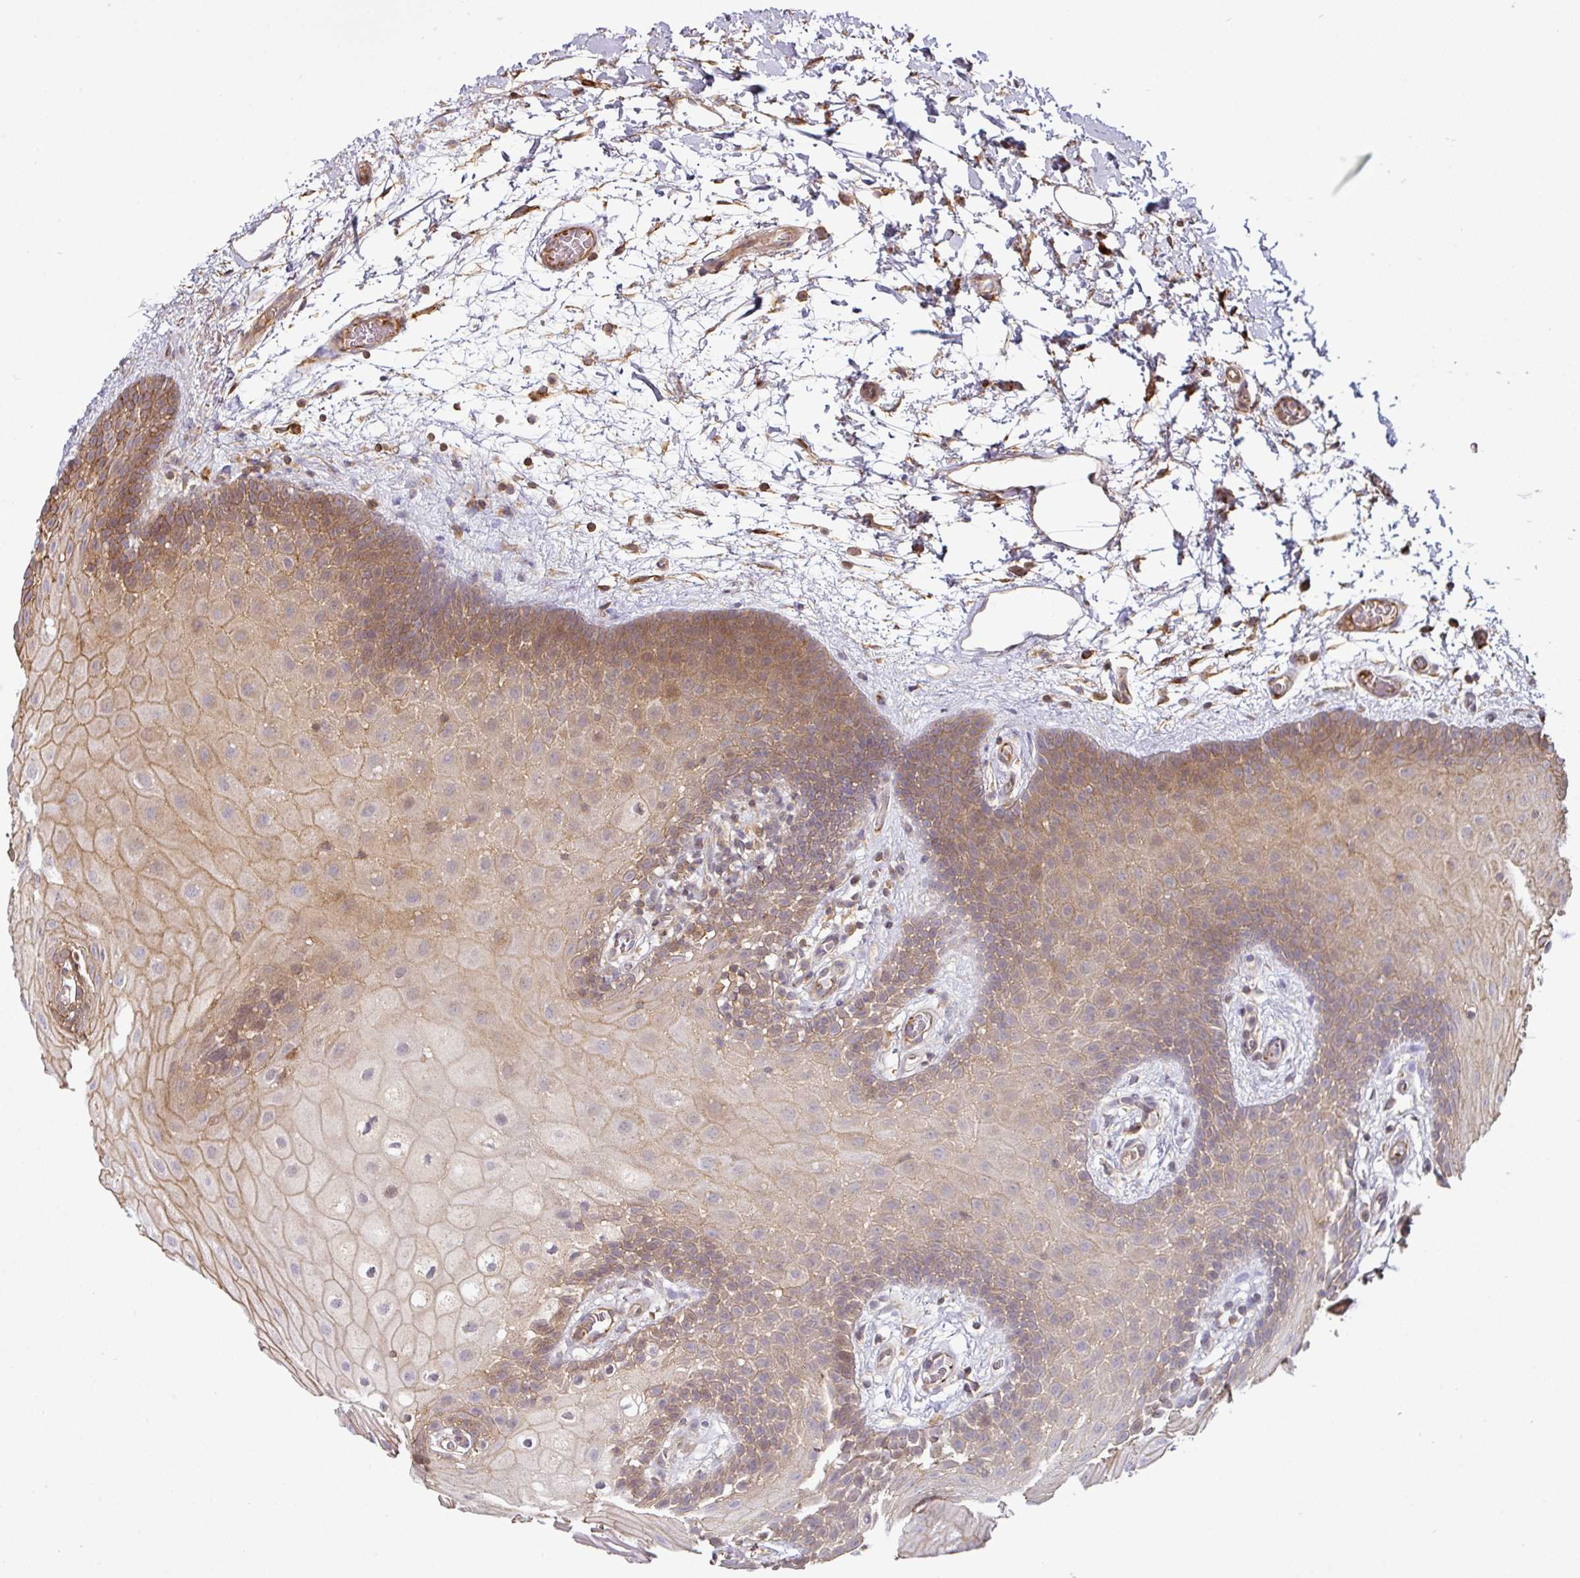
{"staining": {"intensity": "moderate", "quantity": "25%-75%", "location": "cytoplasmic/membranous"}, "tissue": "oral mucosa", "cell_type": "Squamous epithelial cells", "image_type": "normal", "snomed": [{"axis": "morphology", "description": "Normal tissue, NOS"}, {"axis": "morphology", "description": "Squamous cell carcinoma, NOS"}, {"axis": "topography", "description": "Oral tissue"}, {"axis": "topography", "description": "Tounge, NOS"}, {"axis": "topography", "description": "Head-Neck"}], "caption": "Squamous epithelial cells display moderate cytoplasmic/membranous positivity in about 25%-75% of cells in unremarkable oral mucosa. Immunohistochemistry (ihc) stains the protein of interest in brown and the nuclei are stained blue.", "gene": "CASP2", "patient": {"sex": "male", "age": 76}}